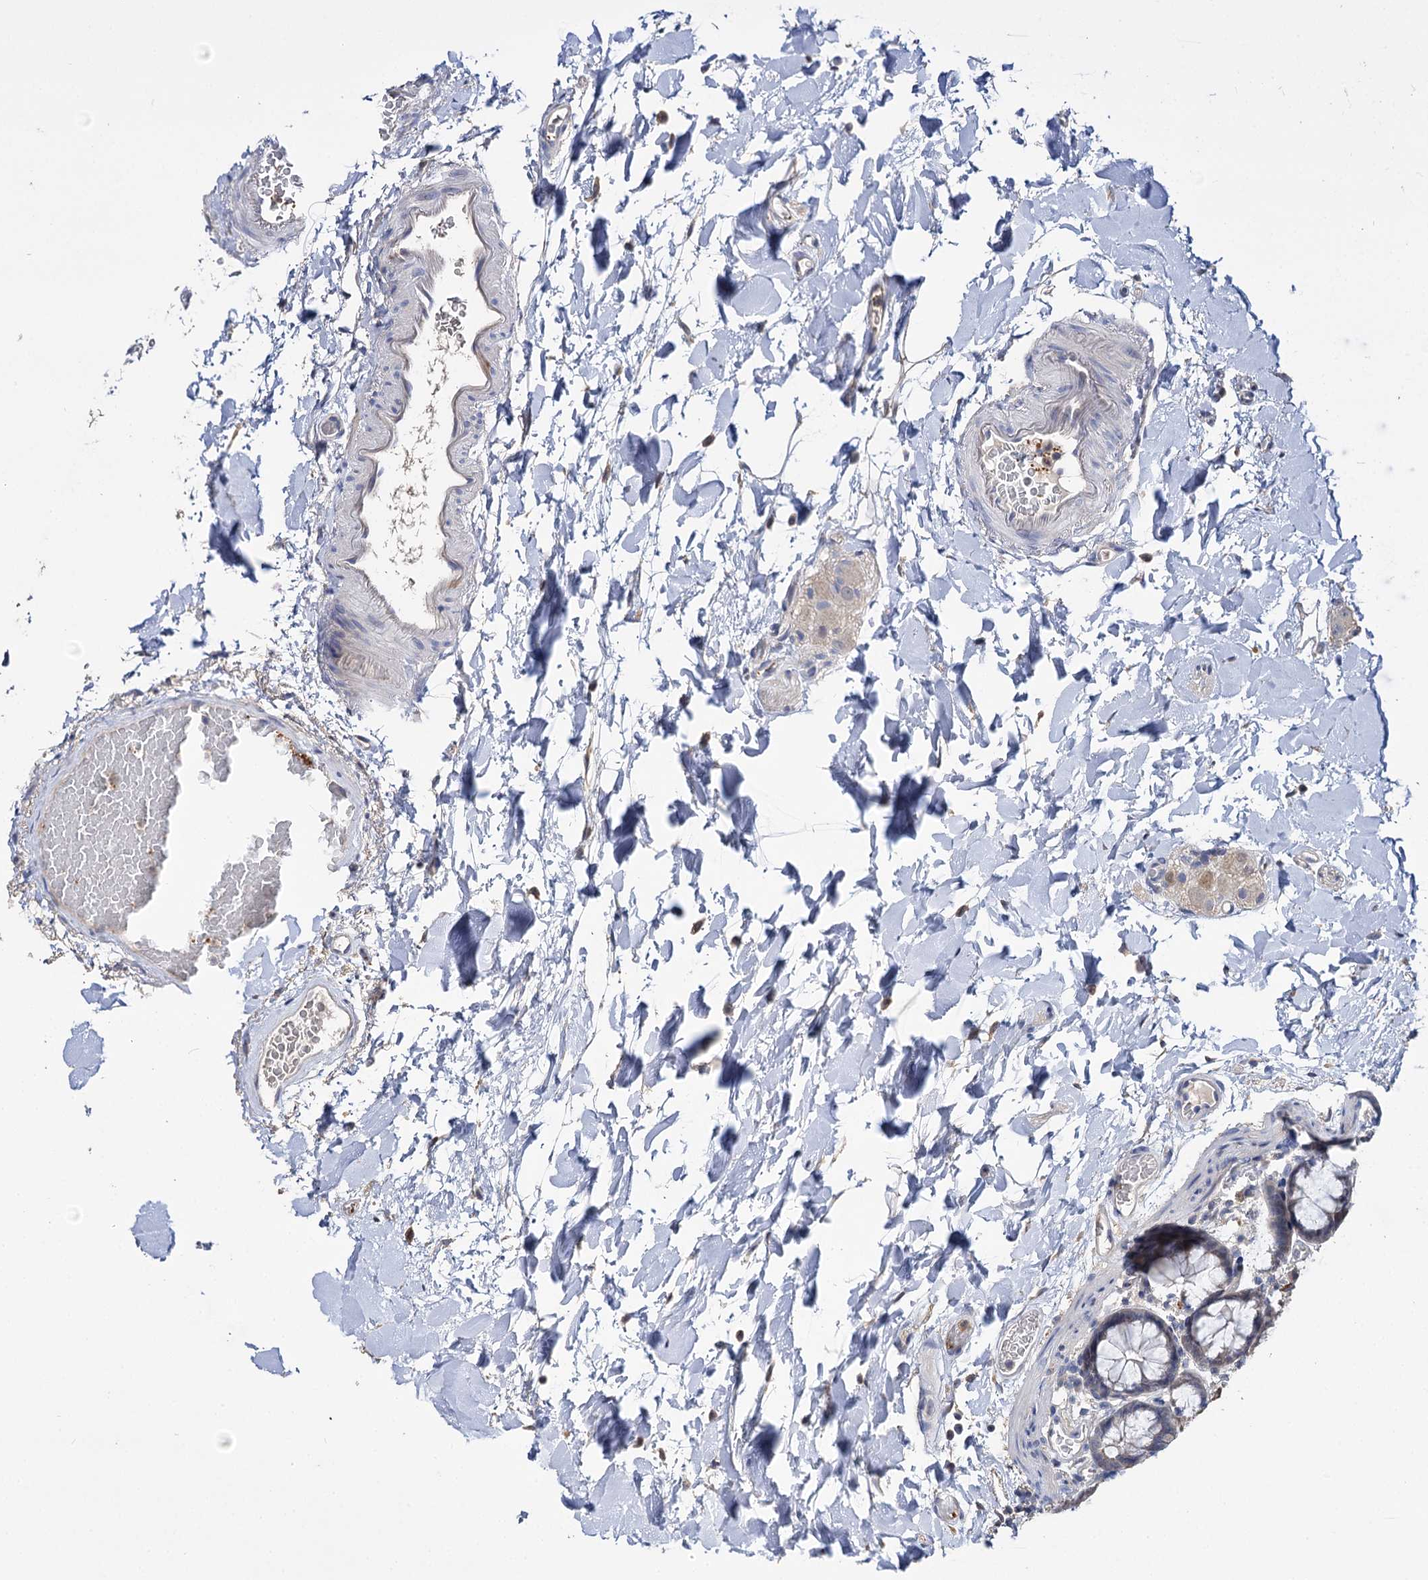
{"staining": {"intensity": "weak", "quantity": "25%-75%", "location": "cytoplasmic/membranous"}, "tissue": "colon", "cell_type": "Endothelial cells", "image_type": "normal", "snomed": [{"axis": "morphology", "description": "Normal tissue, NOS"}, {"axis": "topography", "description": "Colon"}], "caption": "The image displays staining of unremarkable colon, revealing weak cytoplasmic/membranous protein expression (brown color) within endothelial cells. The staining was performed using DAB to visualize the protein expression in brown, while the nuclei were stained in blue with hematoxylin (Magnification: 20x).", "gene": "DNAH6", "patient": {"sex": "male", "age": 75}}